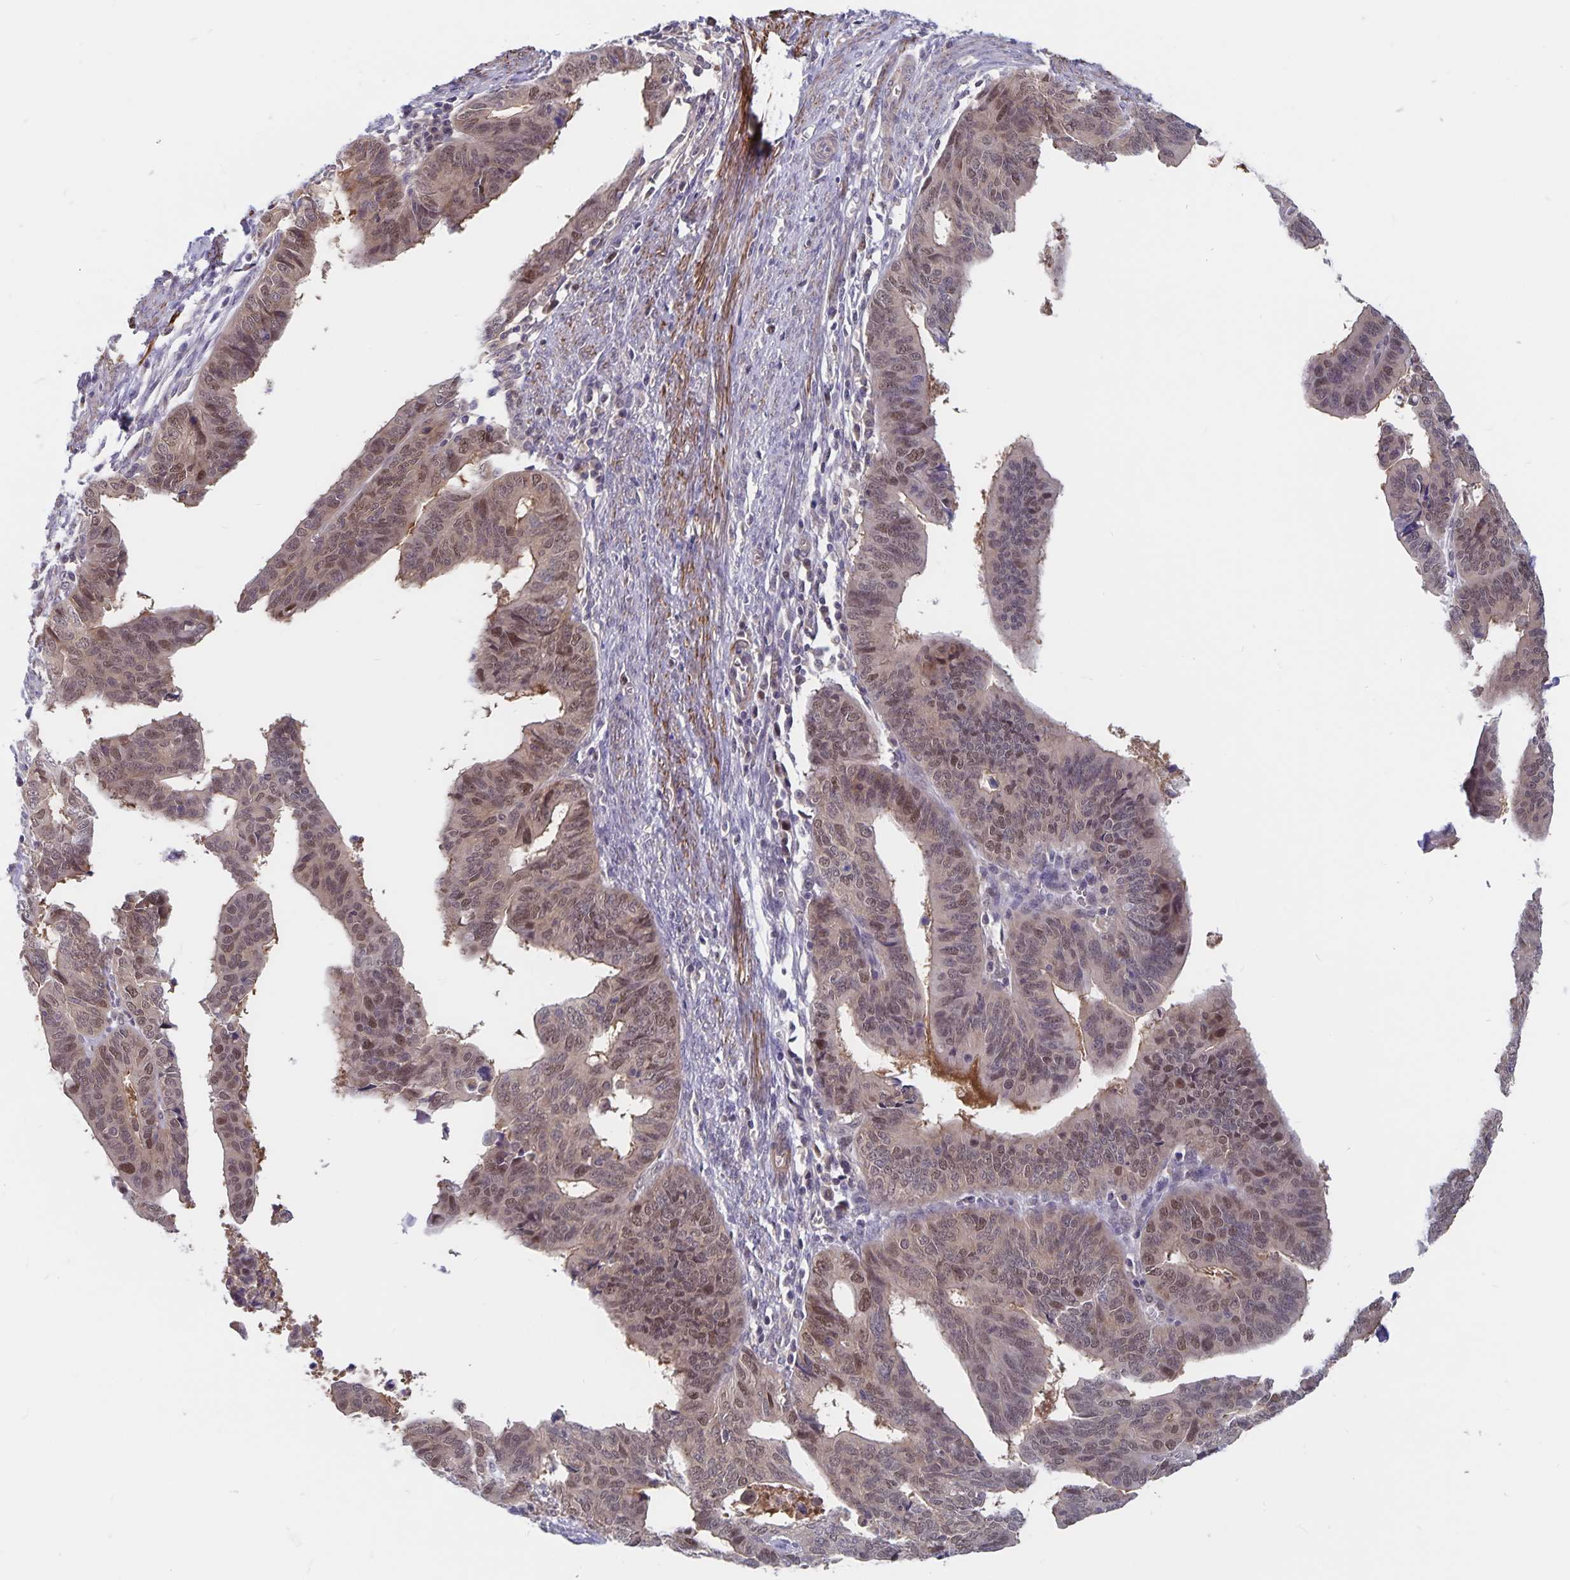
{"staining": {"intensity": "weak", "quantity": "25%-75%", "location": "nuclear"}, "tissue": "endometrial cancer", "cell_type": "Tumor cells", "image_type": "cancer", "snomed": [{"axis": "morphology", "description": "Adenocarcinoma, NOS"}, {"axis": "topography", "description": "Endometrium"}], "caption": "Immunohistochemical staining of human adenocarcinoma (endometrial) shows low levels of weak nuclear positivity in about 25%-75% of tumor cells. (DAB = brown stain, brightfield microscopy at high magnification).", "gene": "BAG6", "patient": {"sex": "female", "age": 65}}